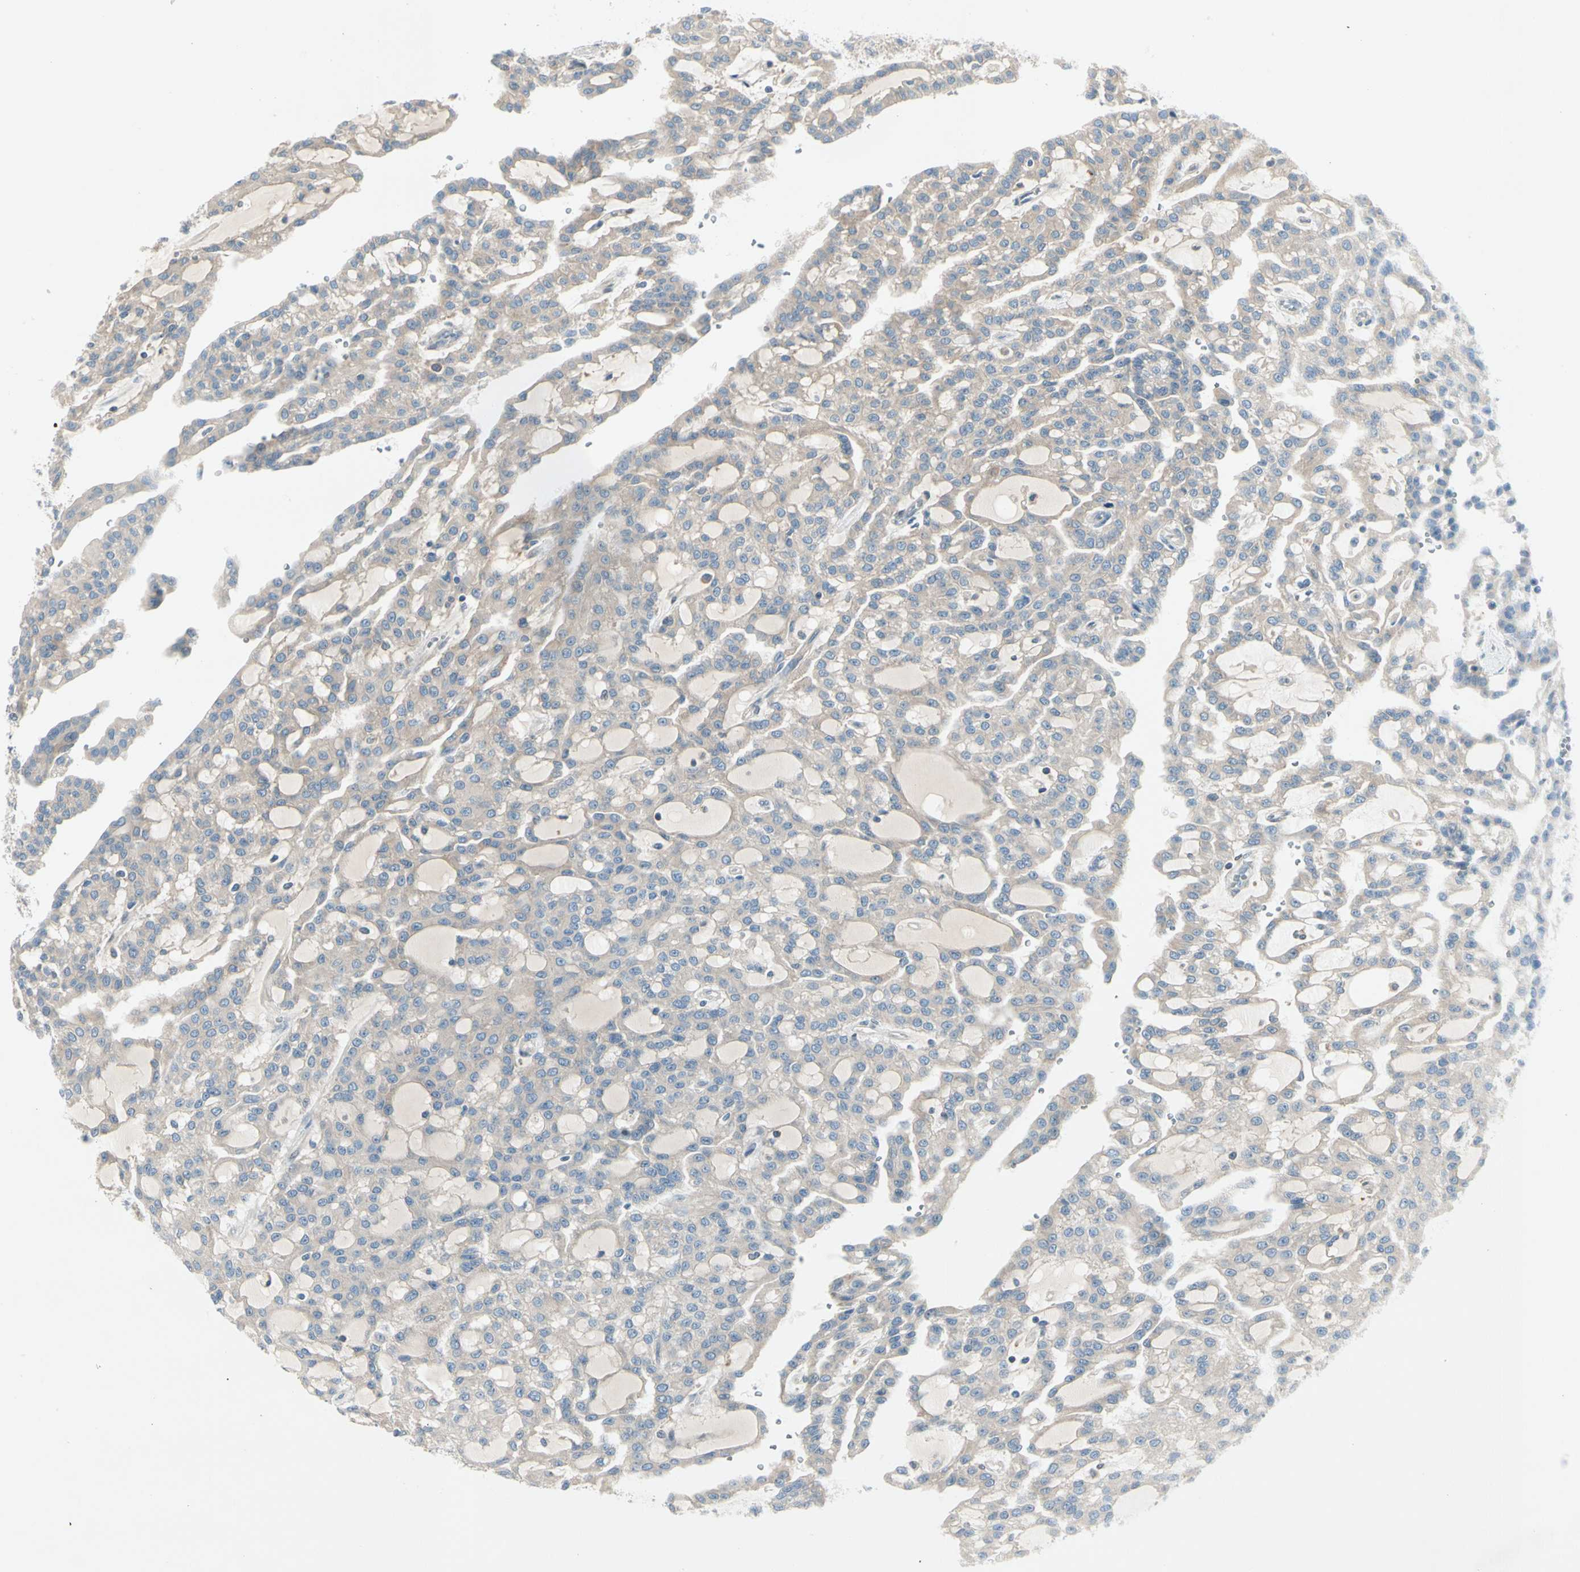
{"staining": {"intensity": "weak", "quantity": "<25%", "location": "cytoplasmic/membranous"}, "tissue": "renal cancer", "cell_type": "Tumor cells", "image_type": "cancer", "snomed": [{"axis": "morphology", "description": "Adenocarcinoma, NOS"}, {"axis": "topography", "description": "Kidney"}], "caption": "Micrograph shows no protein expression in tumor cells of renal cancer tissue.", "gene": "IL1R1", "patient": {"sex": "male", "age": 63}}